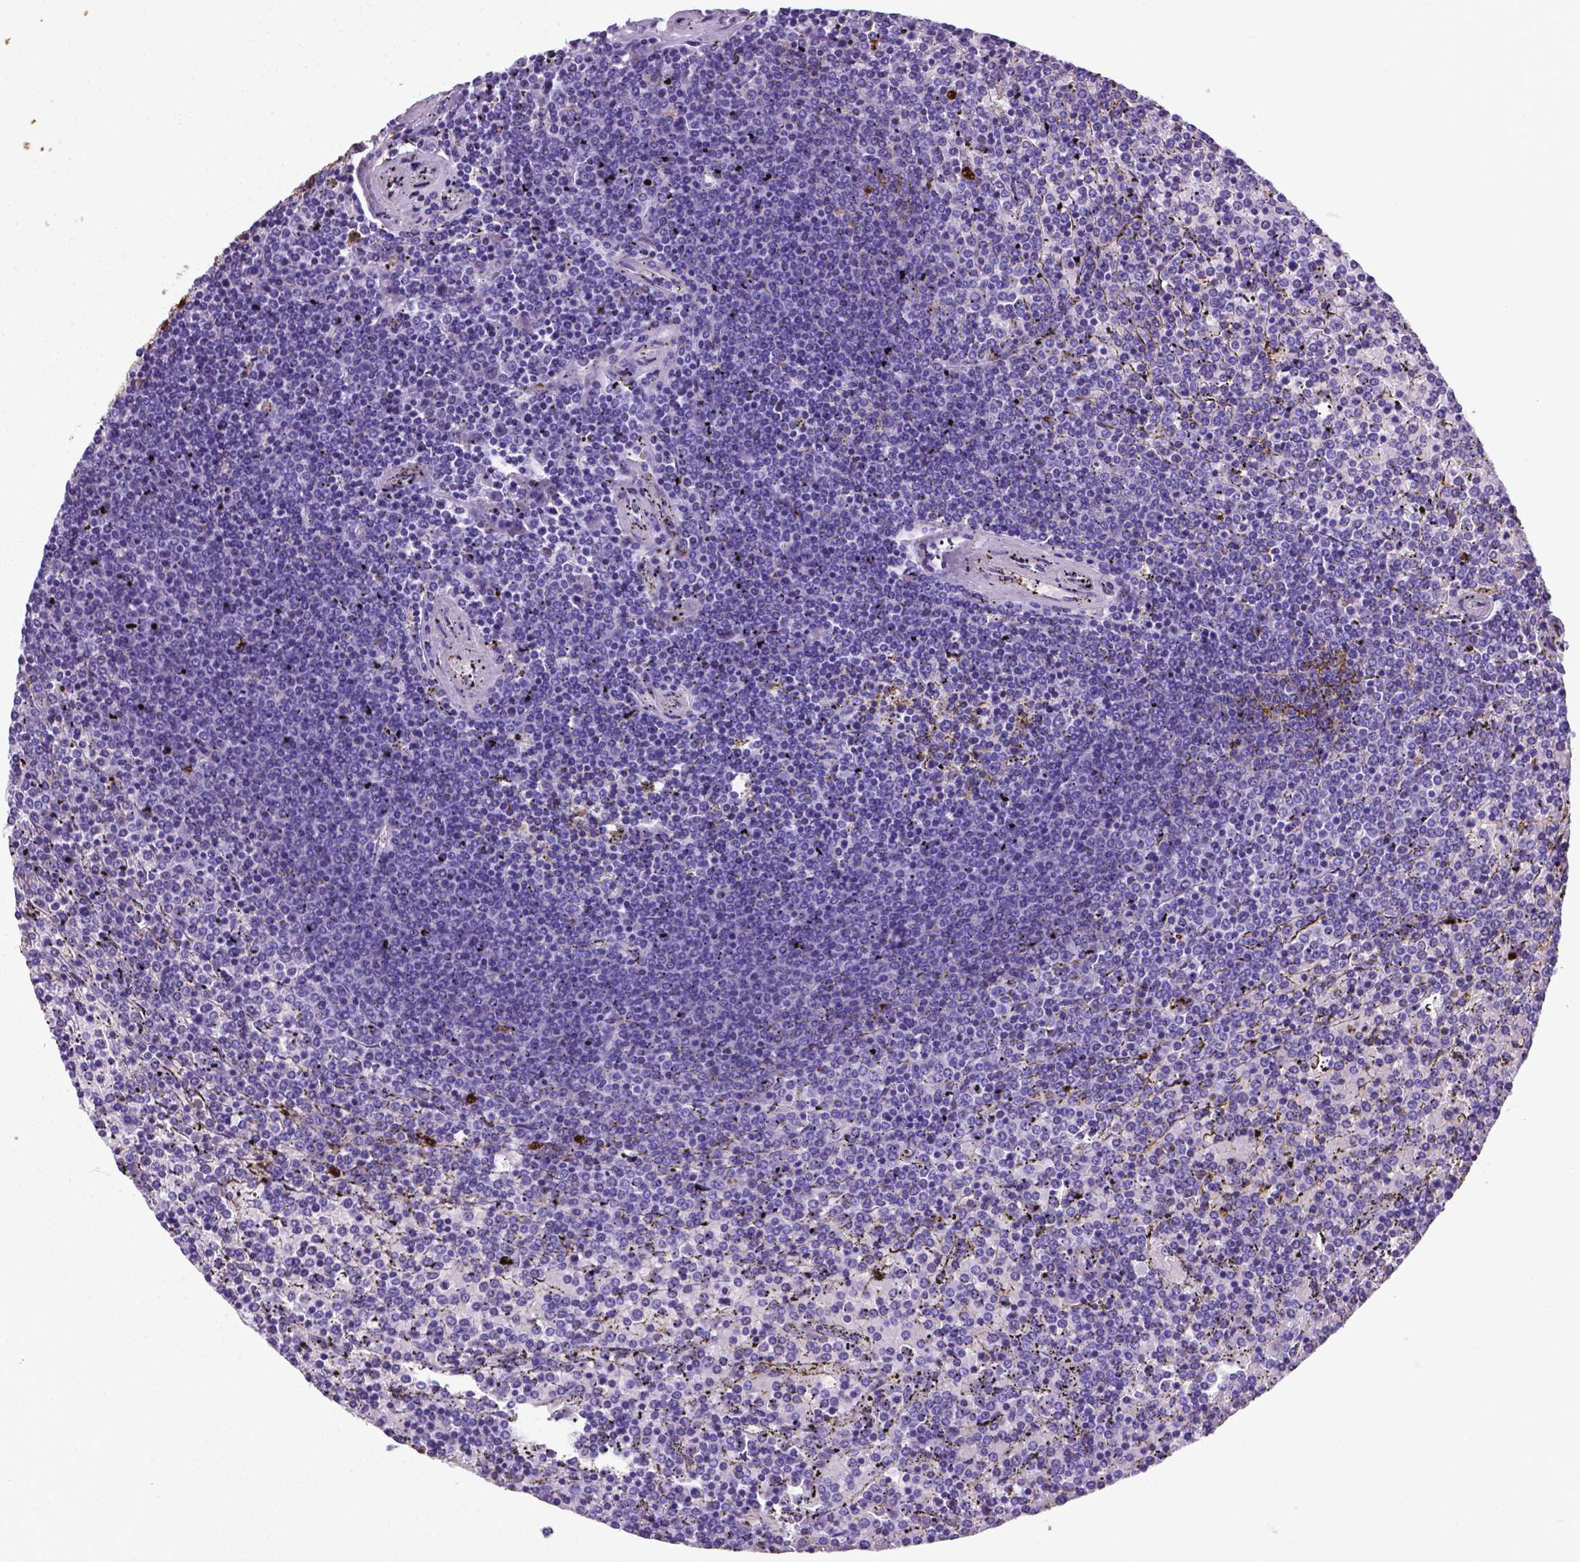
{"staining": {"intensity": "negative", "quantity": "none", "location": "none"}, "tissue": "lymphoma", "cell_type": "Tumor cells", "image_type": "cancer", "snomed": [{"axis": "morphology", "description": "Malignant lymphoma, non-Hodgkin's type, Low grade"}, {"axis": "topography", "description": "Spleen"}], "caption": "Malignant lymphoma, non-Hodgkin's type (low-grade) was stained to show a protein in brown. There is no significant positivity in tumor cells.", "gene": "APOE", "patient": {"sex": "female", "age": 77}}